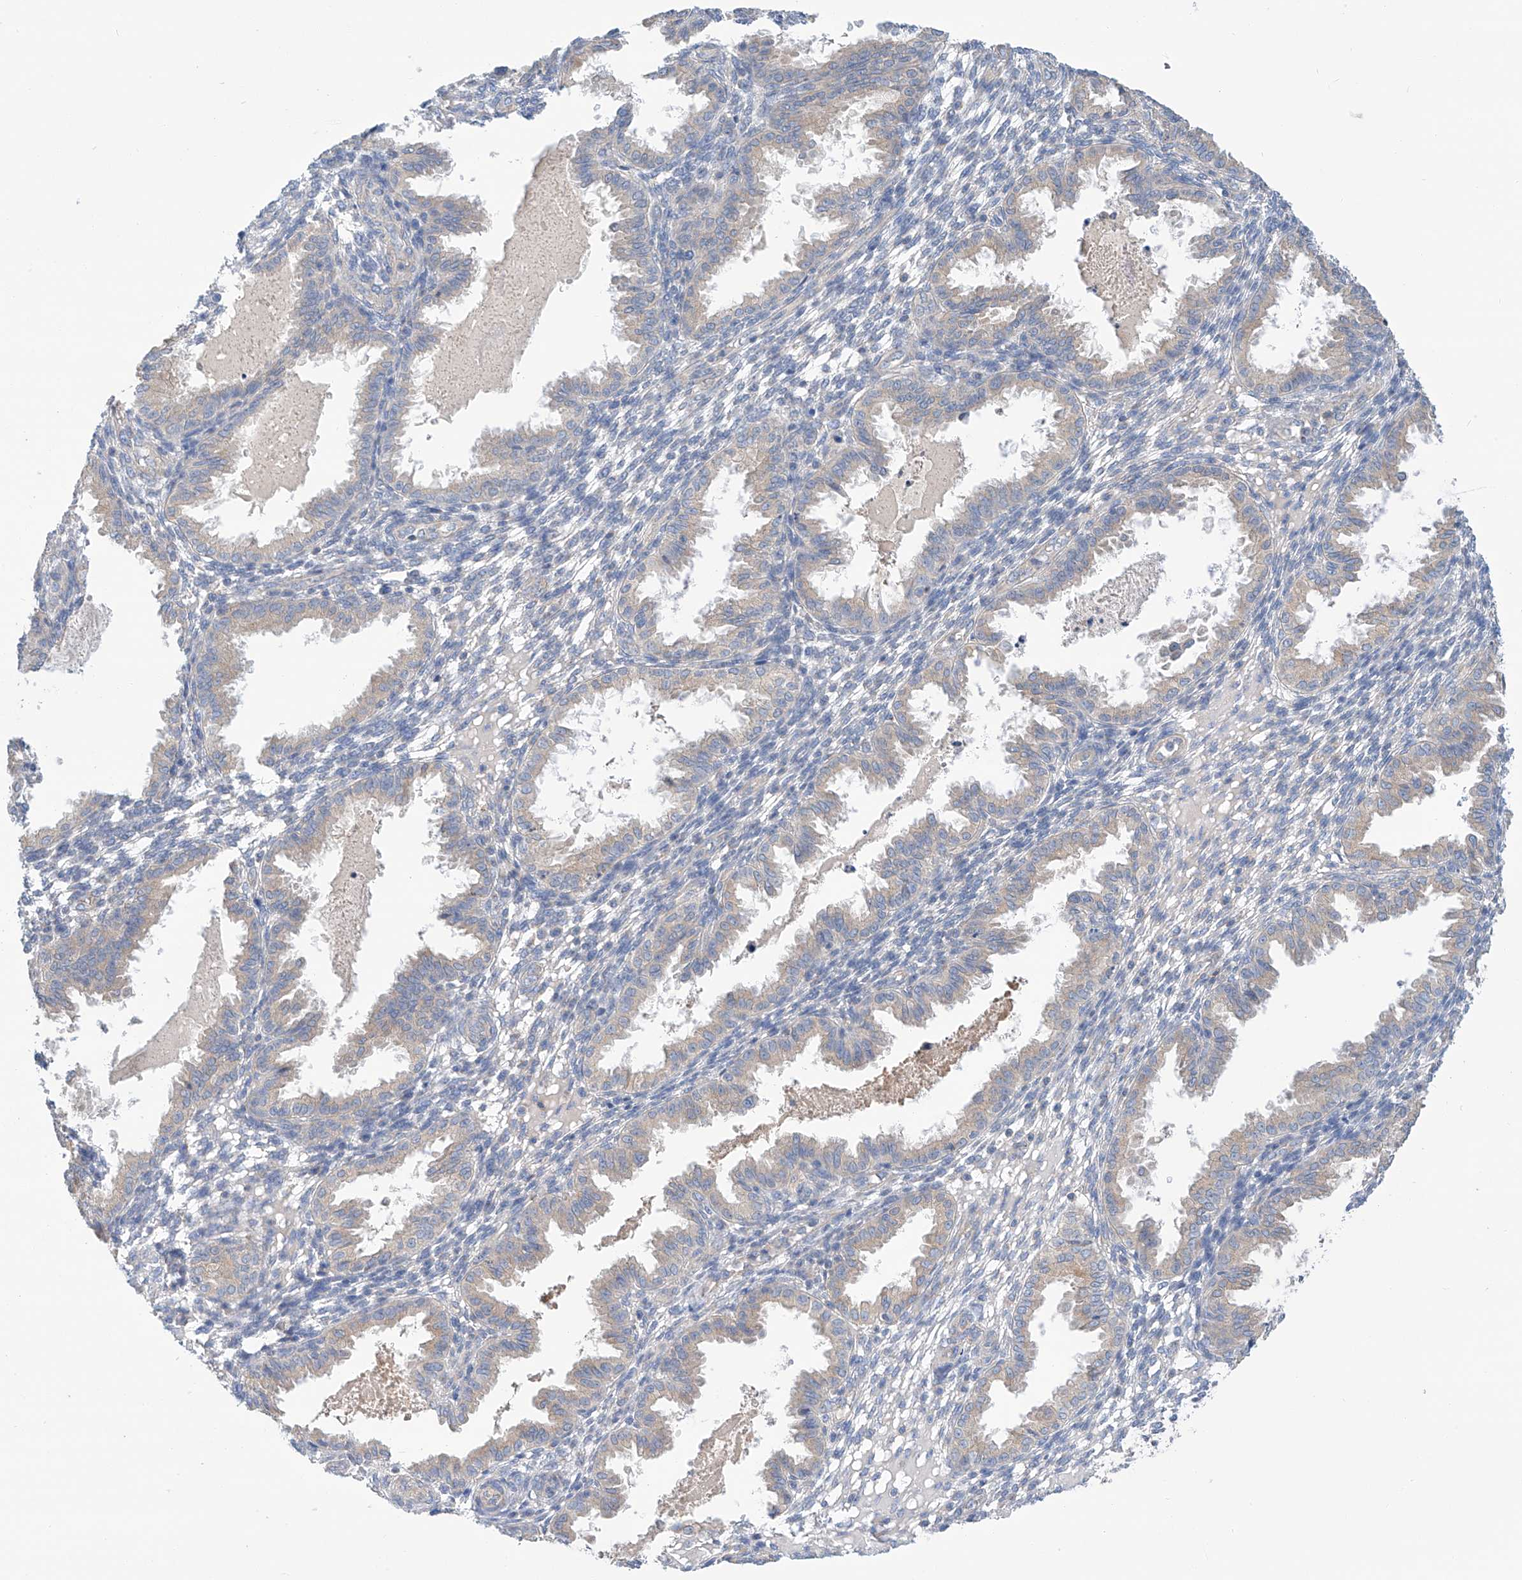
{"staining": {"intensity": "negative", "quantity": "none", "location": "none"}, "tissue": "endometrium", "cell_type": "Cells in endometrial stroma", "image_type": "normal", "snomed": [{"axis": "morphology", "description": "Normal tissue, NOS"}, {"axis": "topography", "description": "Endometrium"}], "caption": "DAB immunohistochemical staining of benign endometrium displays no significant positivity in cells in endometrial stroma.", "gene": "SLC22A7", "patient": {"sex": "female", "age": 33}}